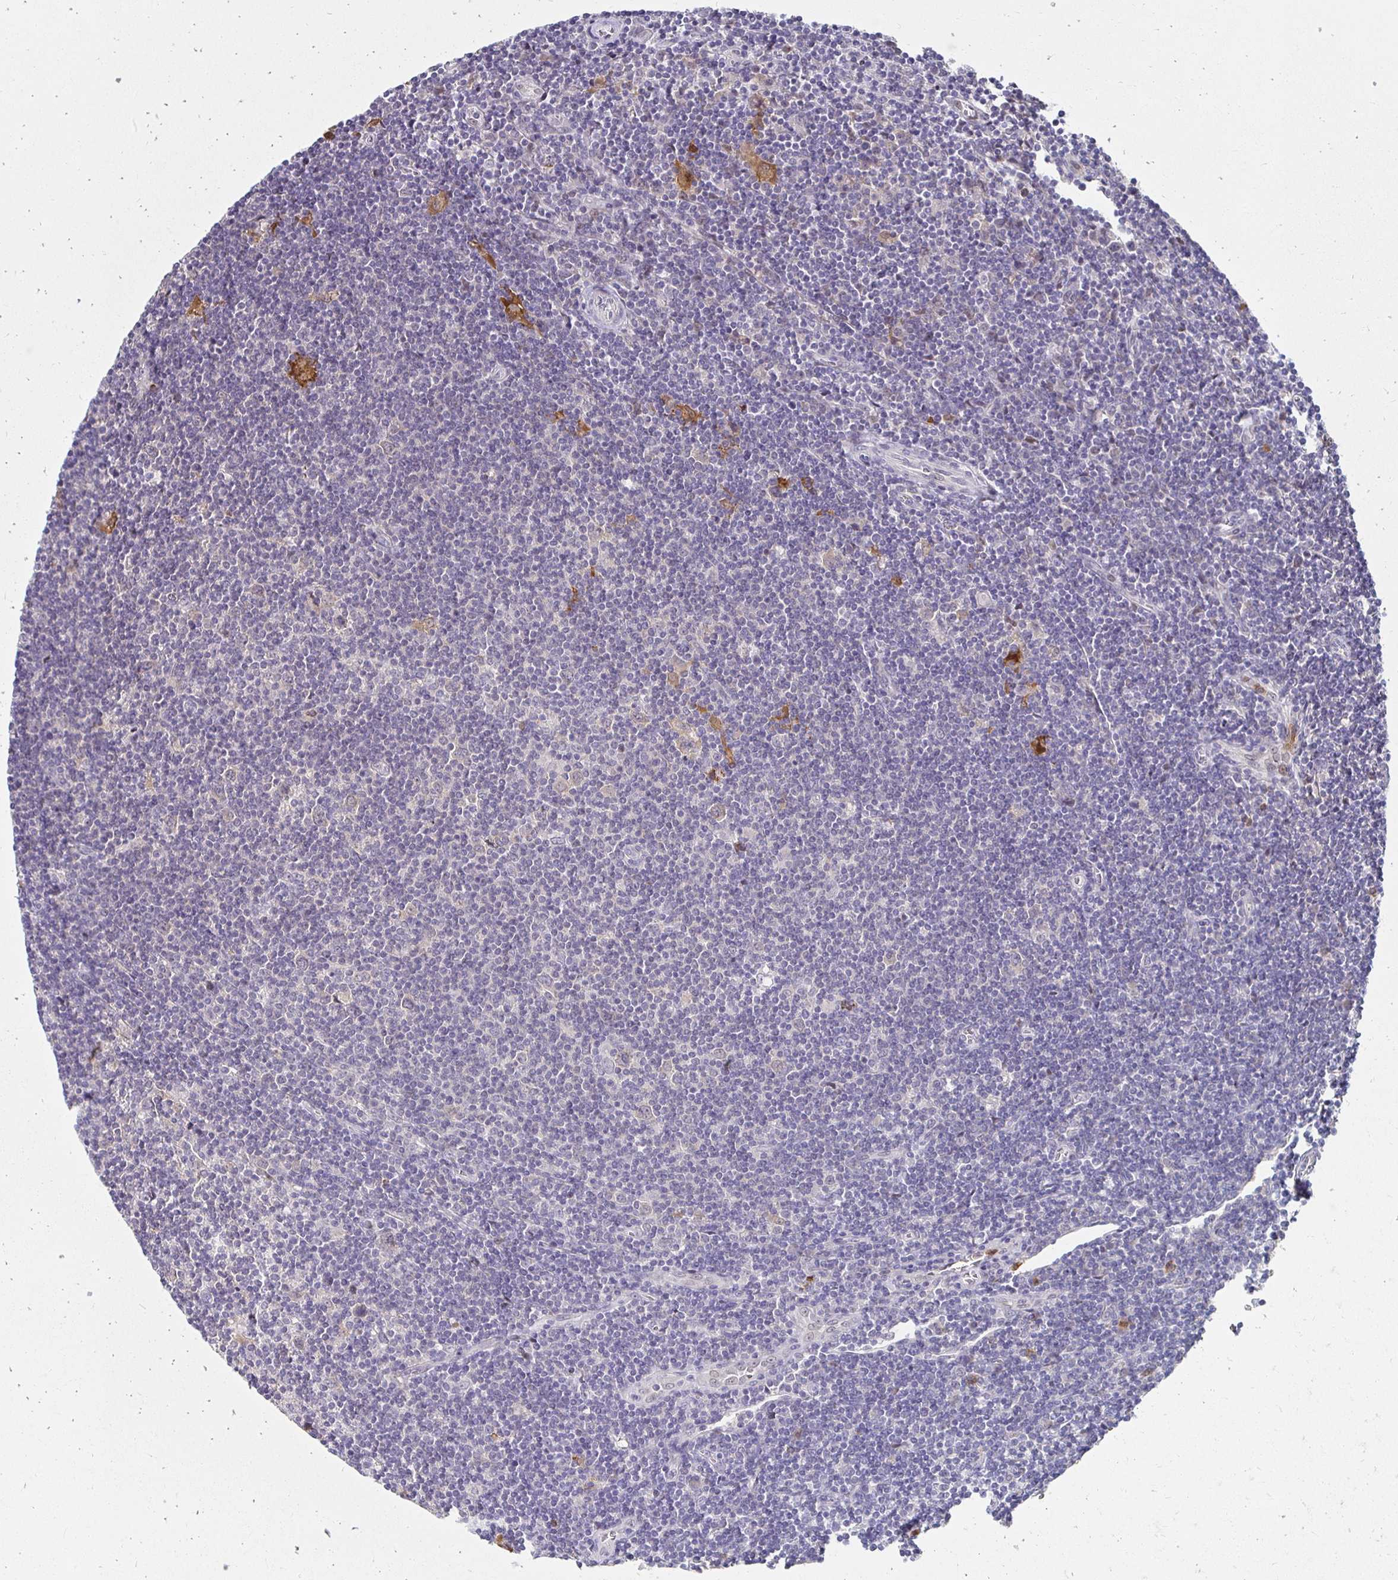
{"staining": {"intensity": "weak", "quantity": "<25%", "location": "cytoplasmic/membranous"}, "tissue": "lymphoma", "cell_type": "Tumor cells", "image_type": "cancer", "snomed": [{"axis": "morphology", "description": "Hodgkin's disease, NOS"}, {"axis": "topography", "description": "Lymph node"}], "caption": "High magnification brightfield microscopy of Hodgkin's disease stained with DAB (3,3'-diaminobenzidine) (brown) and counterstained with hematoxylin (blue): tumor cells show no significant staining.", "gene": "PADI2", "patient": {"sex": "male", "age": 40}}